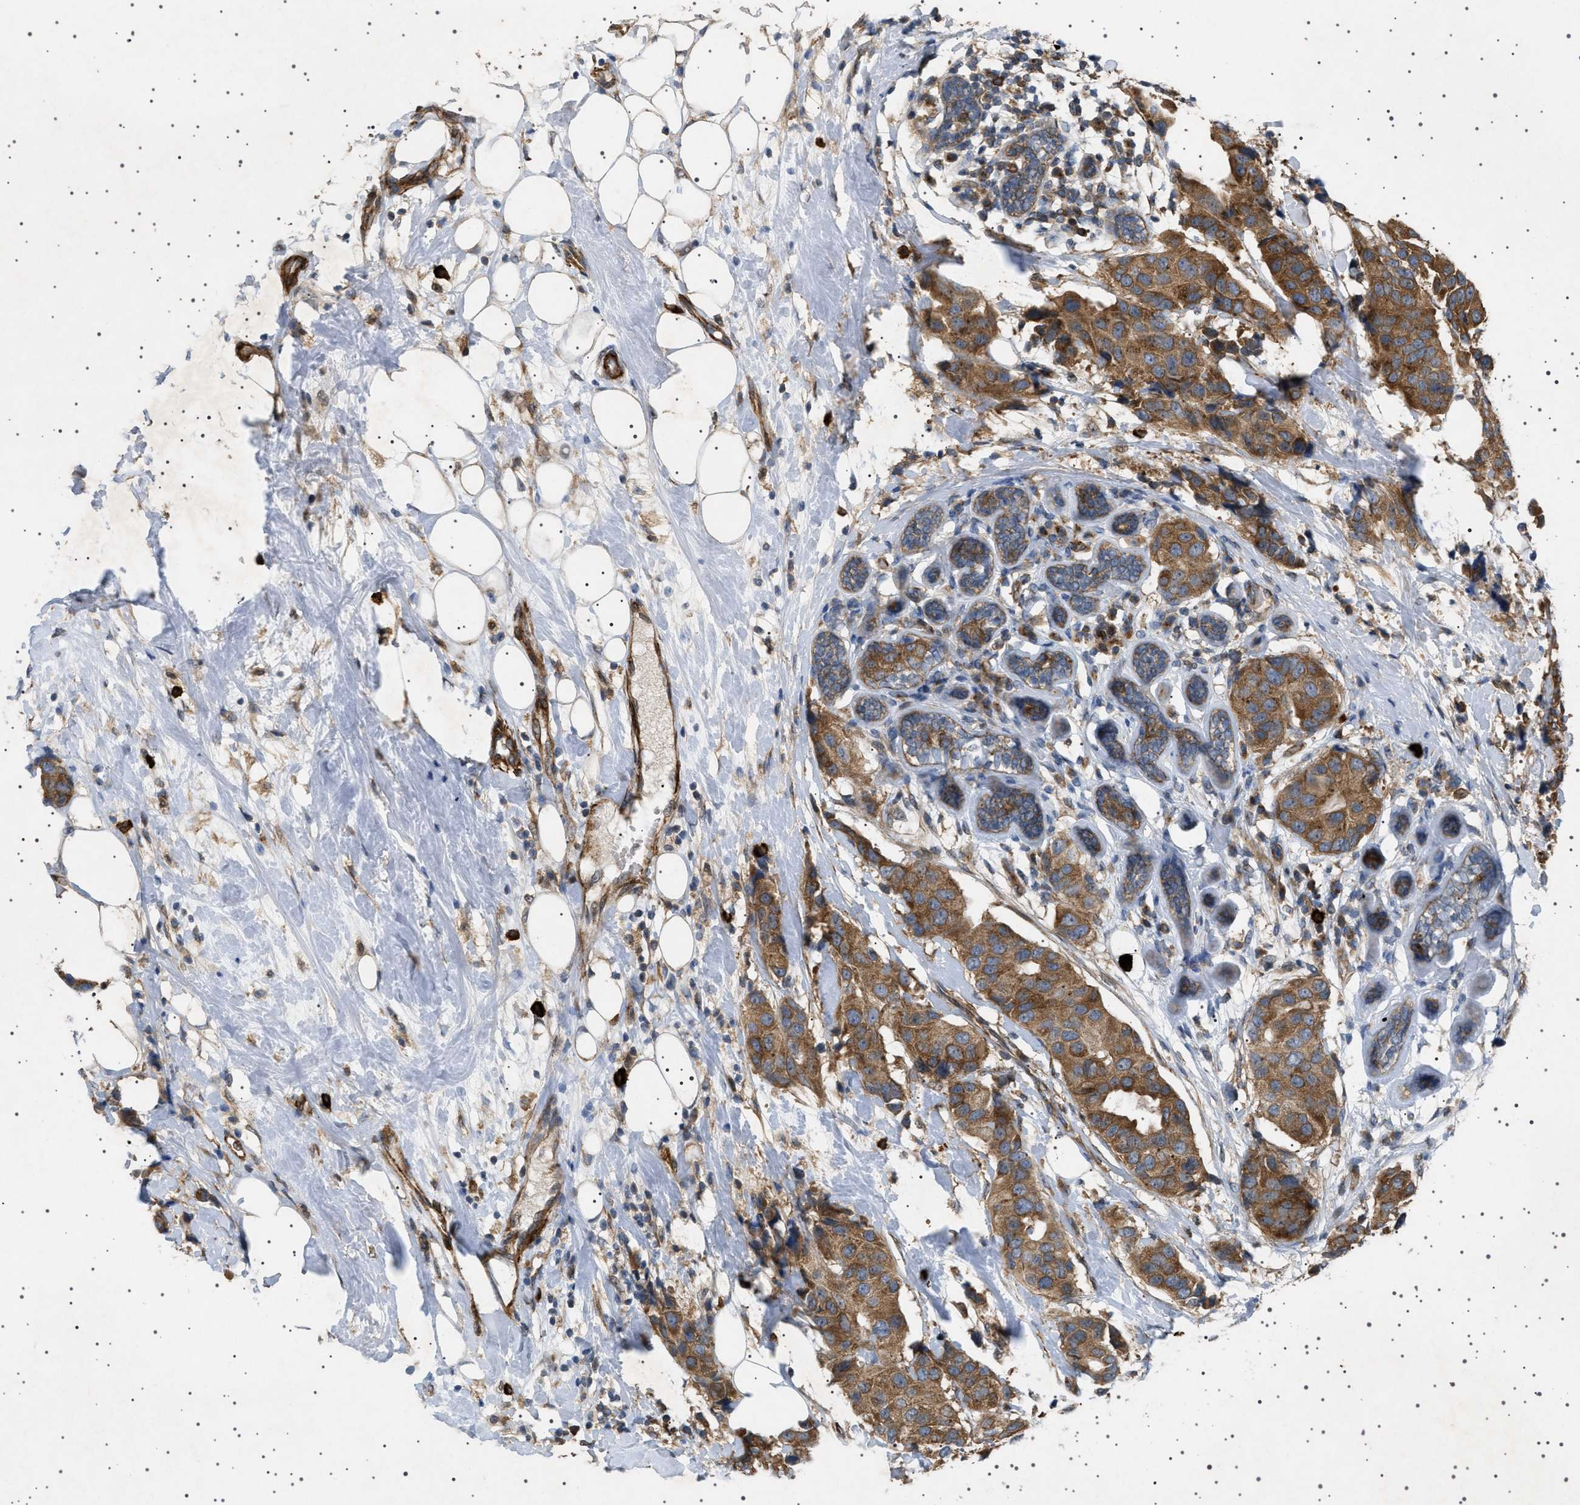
{"staining": {"intensity": "strong", "quantity": ">75%", "location": "cytoplasmic/membranous"}, "tissue": "breast cancer", "cell_type": "Tumor cells", "image_type": "cancer", "snomed": [{"axis": "morphology", "description": "Normal tissue, NOS"}, {"axis": "morphology", "description": "Duct carcinoma"}, {"axis": "topography", "description": "Breast"}], "caption": "DAB (3,3'-diaminobenzidine) immunohistochemical staining of human breast cancer (intraductal carcinoma) reveals strong cytoplasmic/membranous protein positivity in about >75% of tumor cells.", "gene": "CCDC186", "patient": {"sex": "female", "age": 39}}